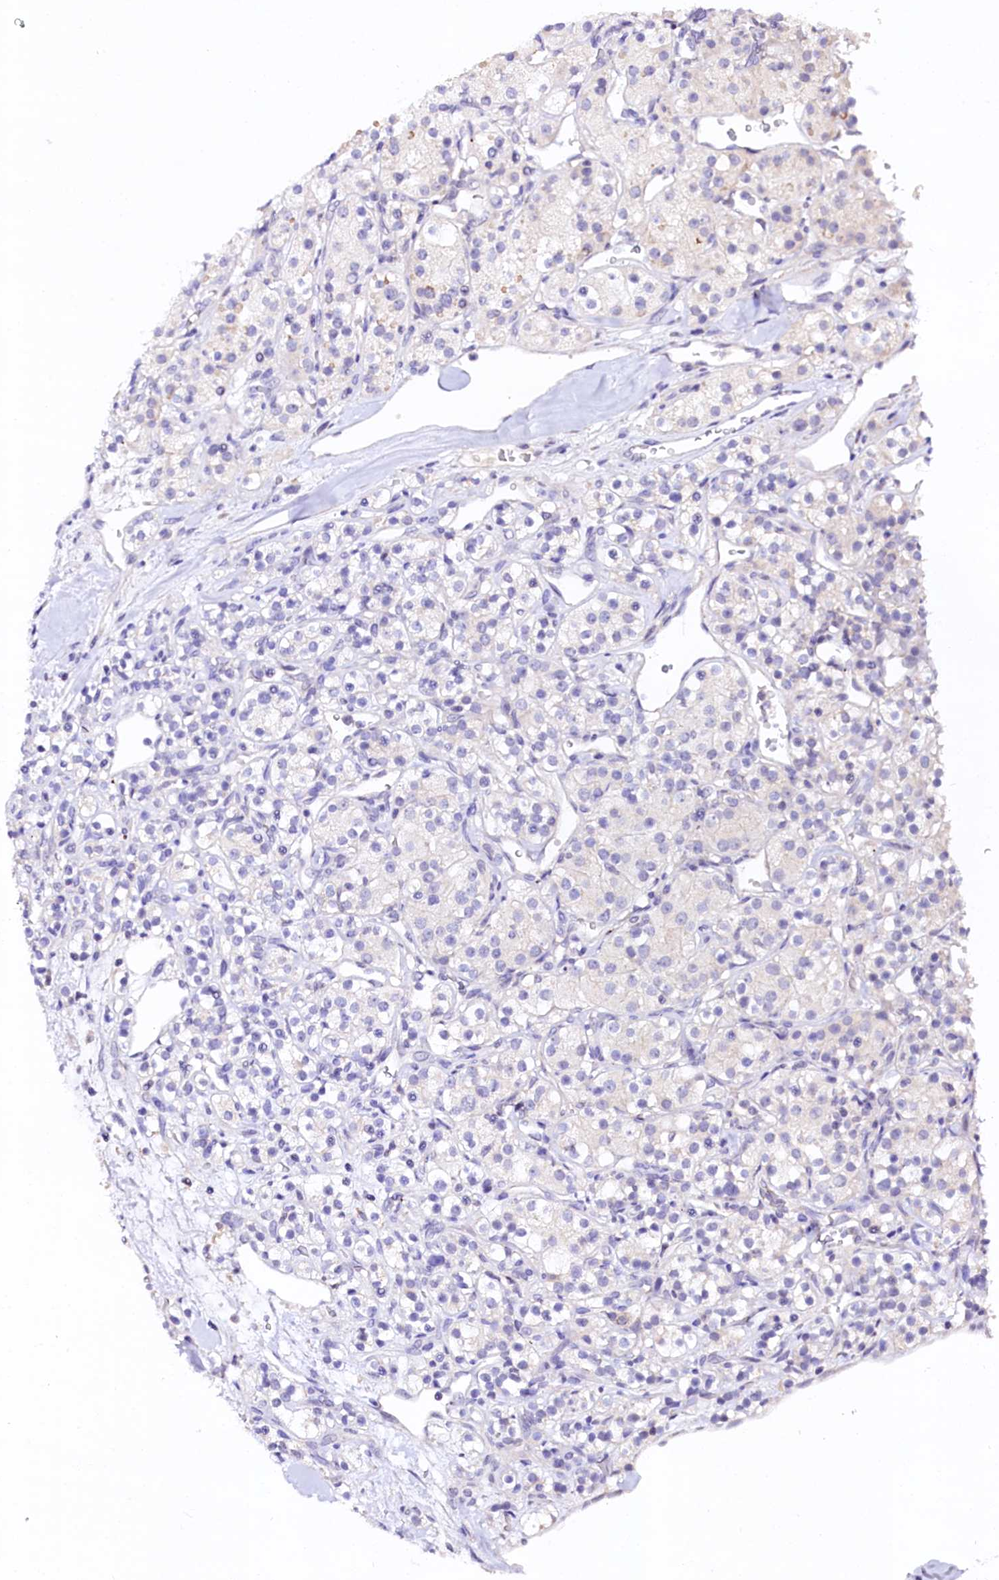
{"staining": {"intensity": "negative", "quantity": "none", "location": "none"}, "tissue": "renal cancer", "cell_type": "Tumor cells", "image_type": "cancer", "snomed": [{"axis": "morphology", "description": "Adenocarcinoma, NOS"}, {"axis": "topography", "description": "Kidney"}], "caption": "The immunohistochemistry histopathology image has no significant staining in tumor cells of renal cancer (adenocarcinoma) tissue. (Immunohistochemistry, brightfield microscopy, high magnification).", "gene": "NALF1", "patient": {"sex": "male", "age": 77}}